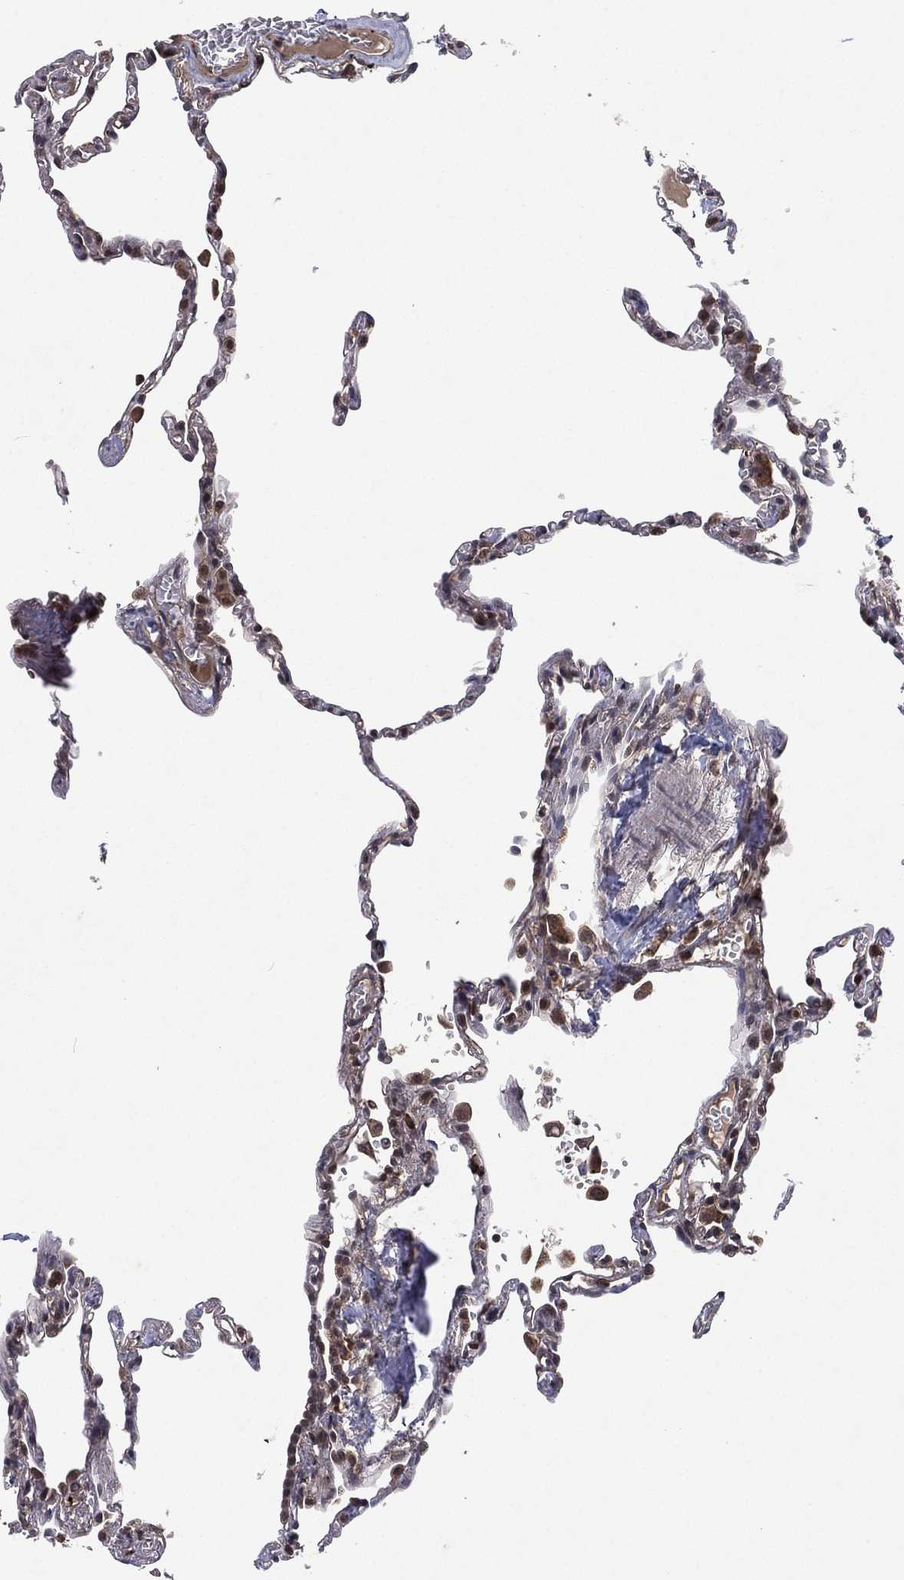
{"staining": {"intensity": "moderate", "quantity": "<25%", "location": "cytoplasmic/membranous"}, "tissue": "lung", "cell_type": "Alveolar cells", "image_type": "normal", "snomed": [{"axis": "morphology", "description": "Normal tissue, NOS"}, {"axis": "topography", "description": "Lung"}], "caption": "Lung stained with DAB (3,3'-diaminobenzidine) immunohistochemistry reveals low levels of moderate cytoplasmic/membranous staining in approximately <25% of alveolar cells. (brown staining indicates protein expression, while blue staining denotes nuclei).", "gene": "ATG4B", "patient": {"sex": "male", "age": 78}}